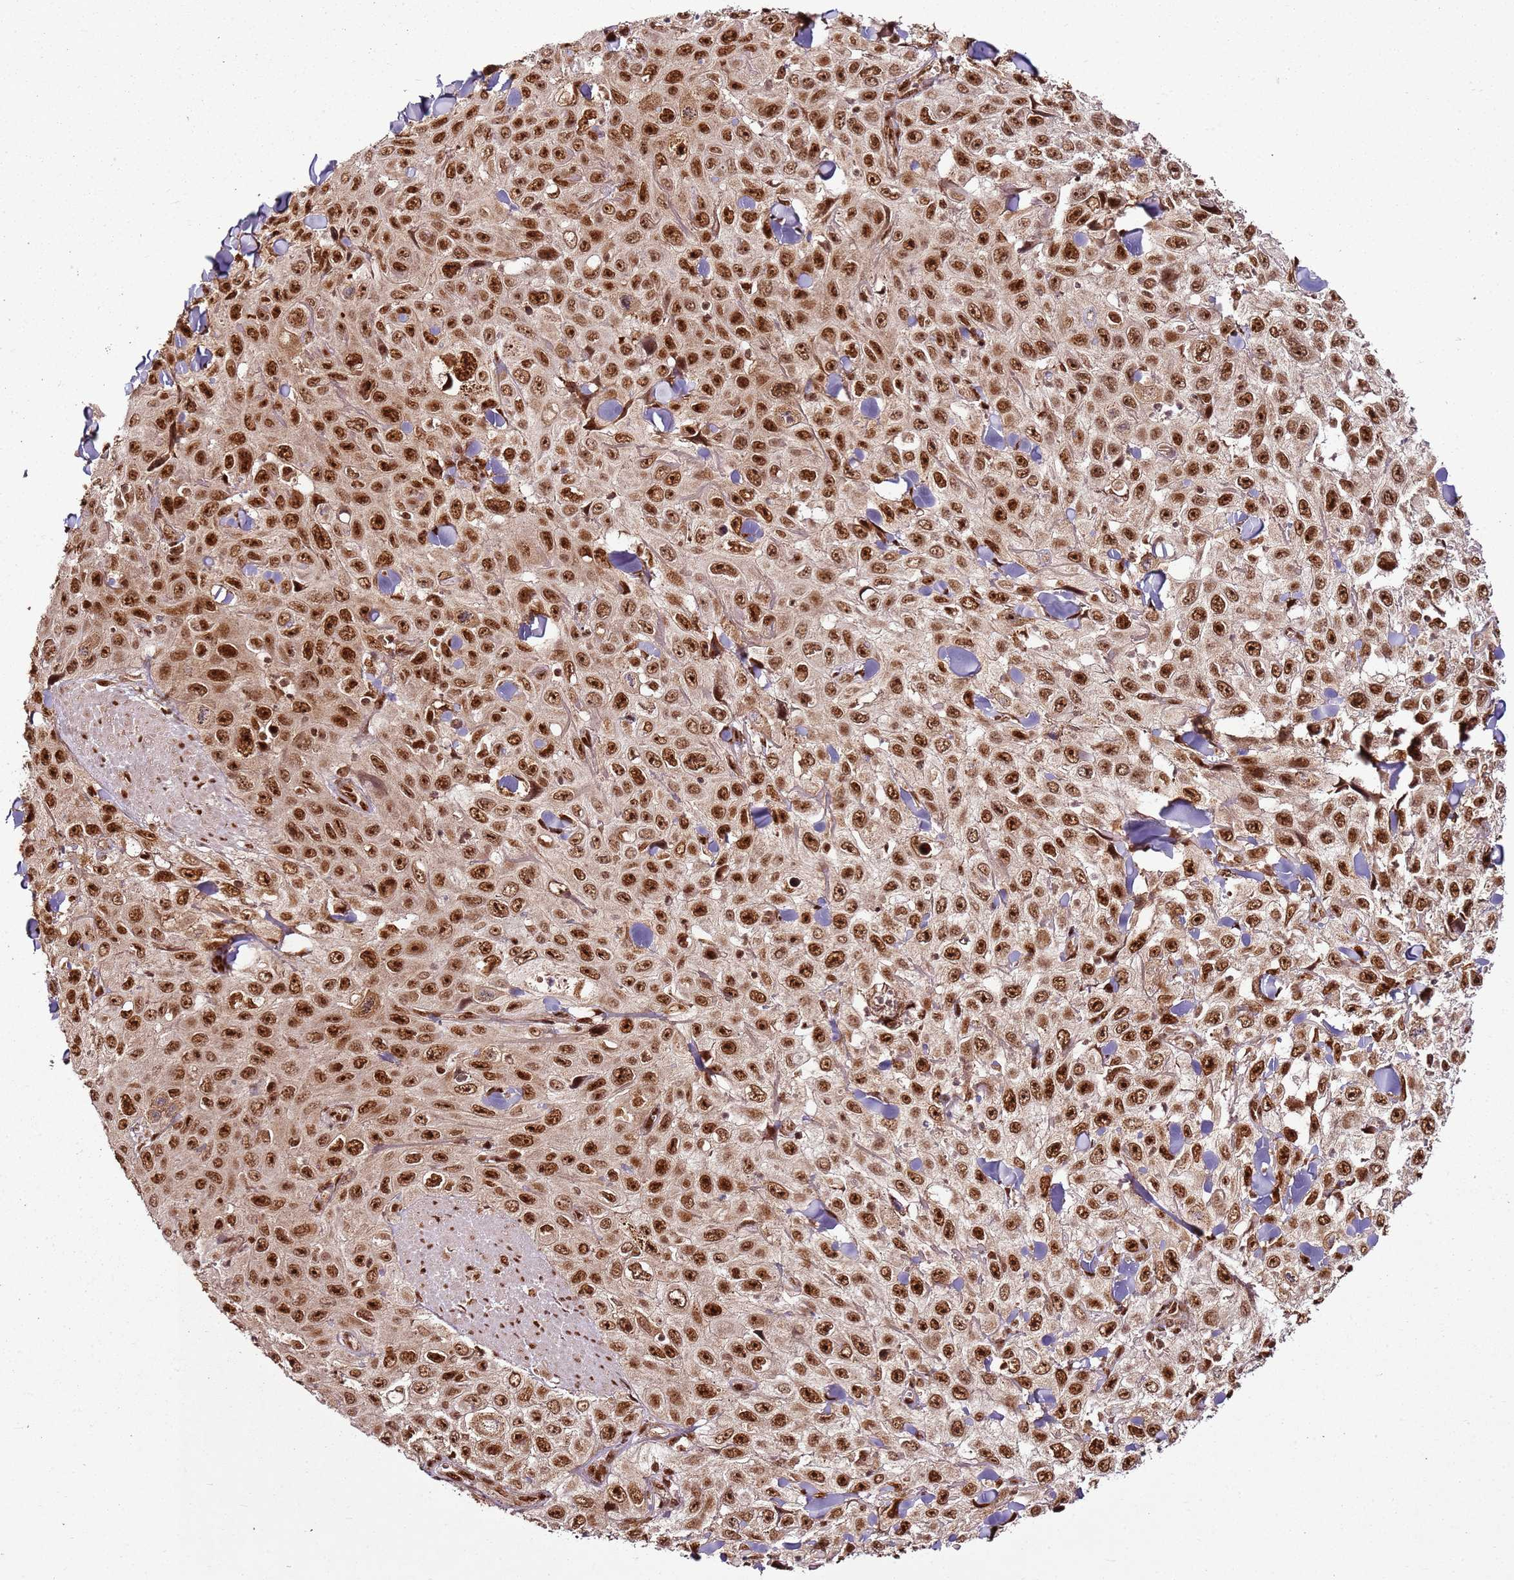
{"staining": {"intensity": "strong", "quantity": ">75%", "location": "nuclear"}, "tissue": "skin cancer", "cell_type": "Tumor cells", "image_type": "cancer", "snomed": [{"axis": "morphology", "description": "Squamous cell carcinoma, NOS"}, {"axis": "topography", "description": "Skin"}], "caption": "IHC (DAB) staining of human skin cancer exhibits strong nuclear protein expression in approximately >75% of tumor cells. (DAB = brown stain, brightfield microscopy at high magnification).", "gene": "XRN2", "patient": {"sex": "male", "age": 82}}